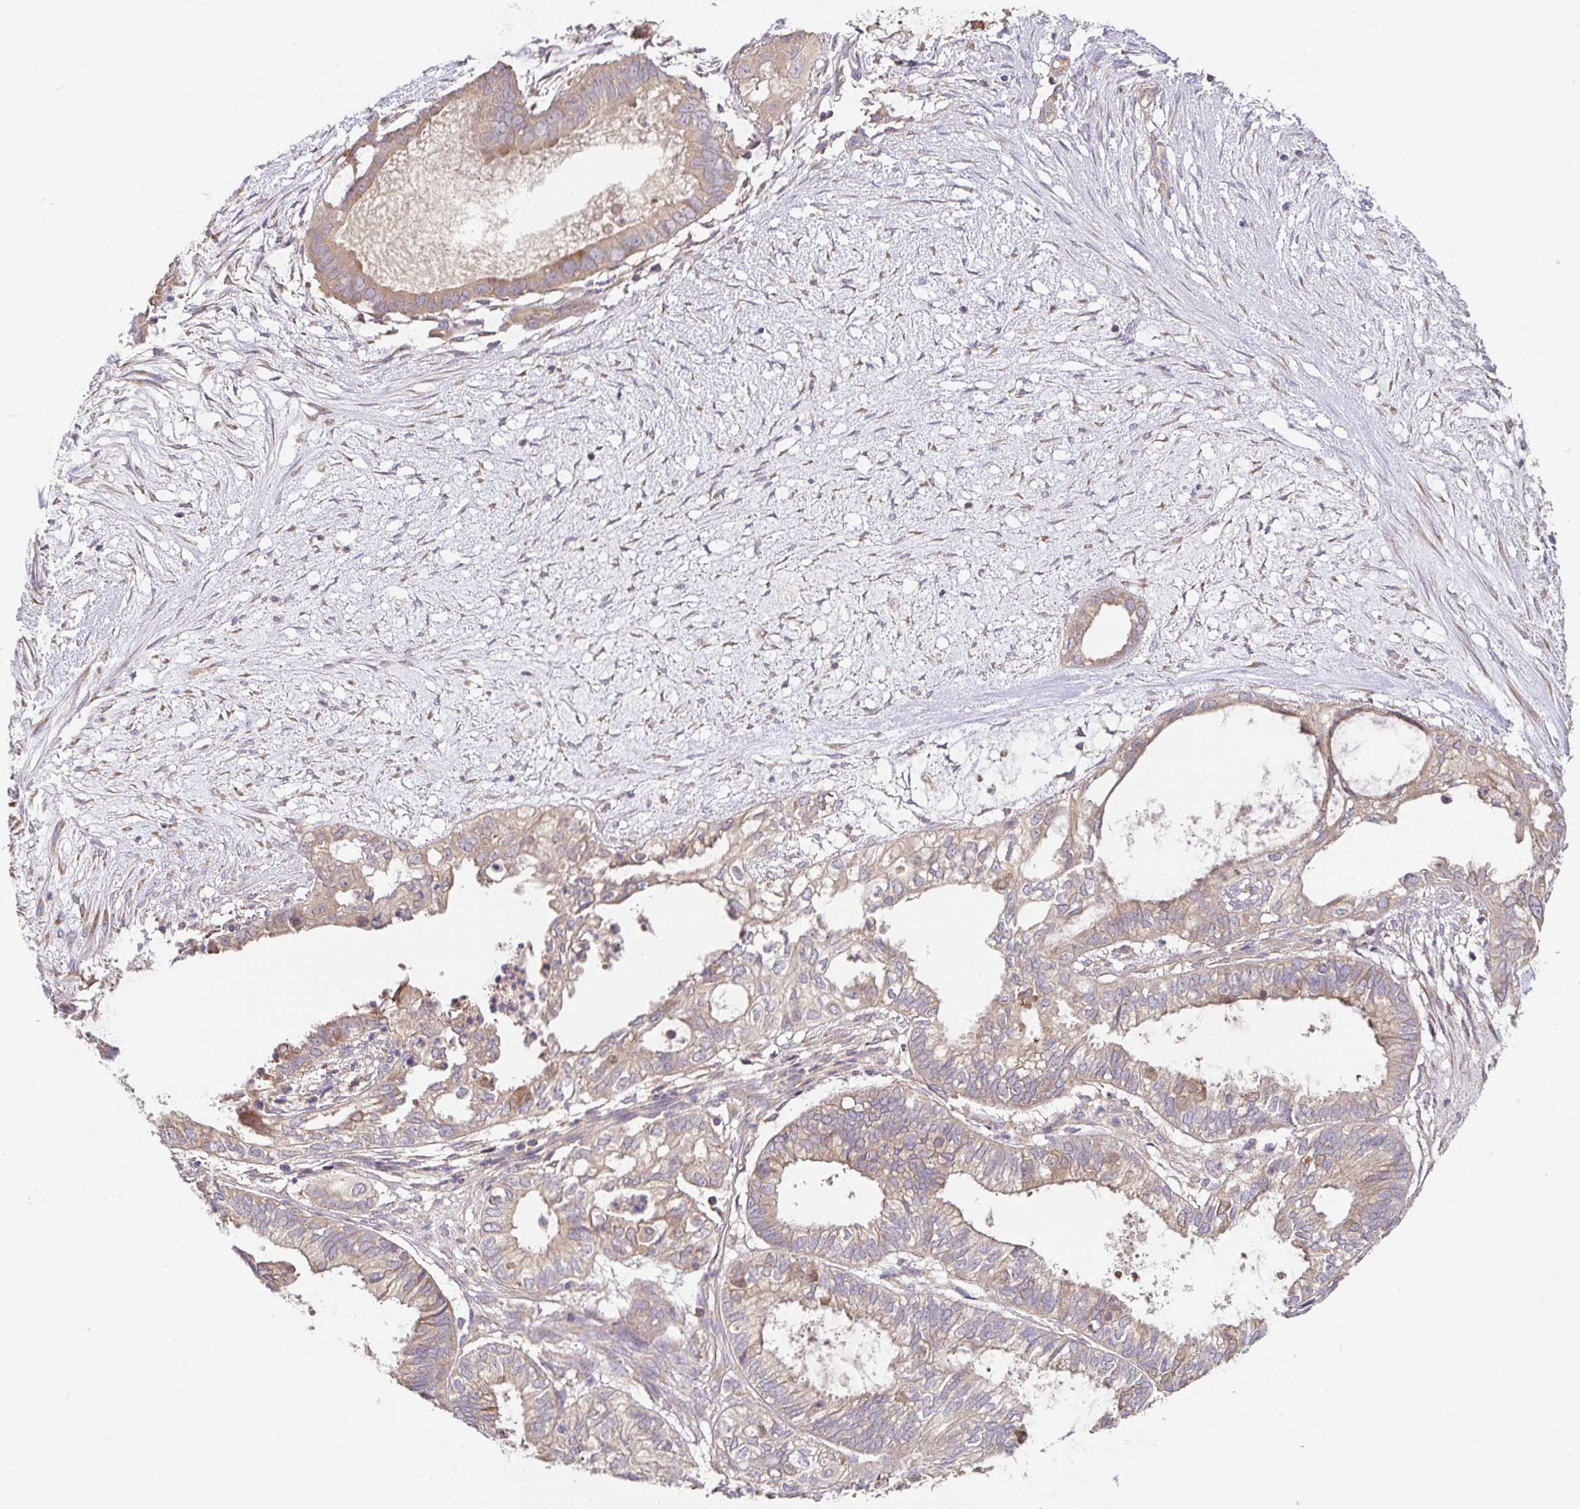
{"staining": {"intensity": "negative", "quantity": "none", "location": "none"}, "tissue": "ovarian cancer", "cell_type": "Tumor cells", "image_type": "cancer", "snomed": [{"axis": "morphology", "description": "Carcinoma, endometroid"}, {"axis": "topography", "description": "Ovary"}], "caption": "Immunohistochemistry (IHC) photomicrograph of neoplastic tissue: human endometroid carcinoma (ovarian) stained with DAB (3,3'-diaminobenzidine) displays no significant protein expression in tumor cells.", "gene": "HAGH", "patient": {"sex": "female", "age": 64}}